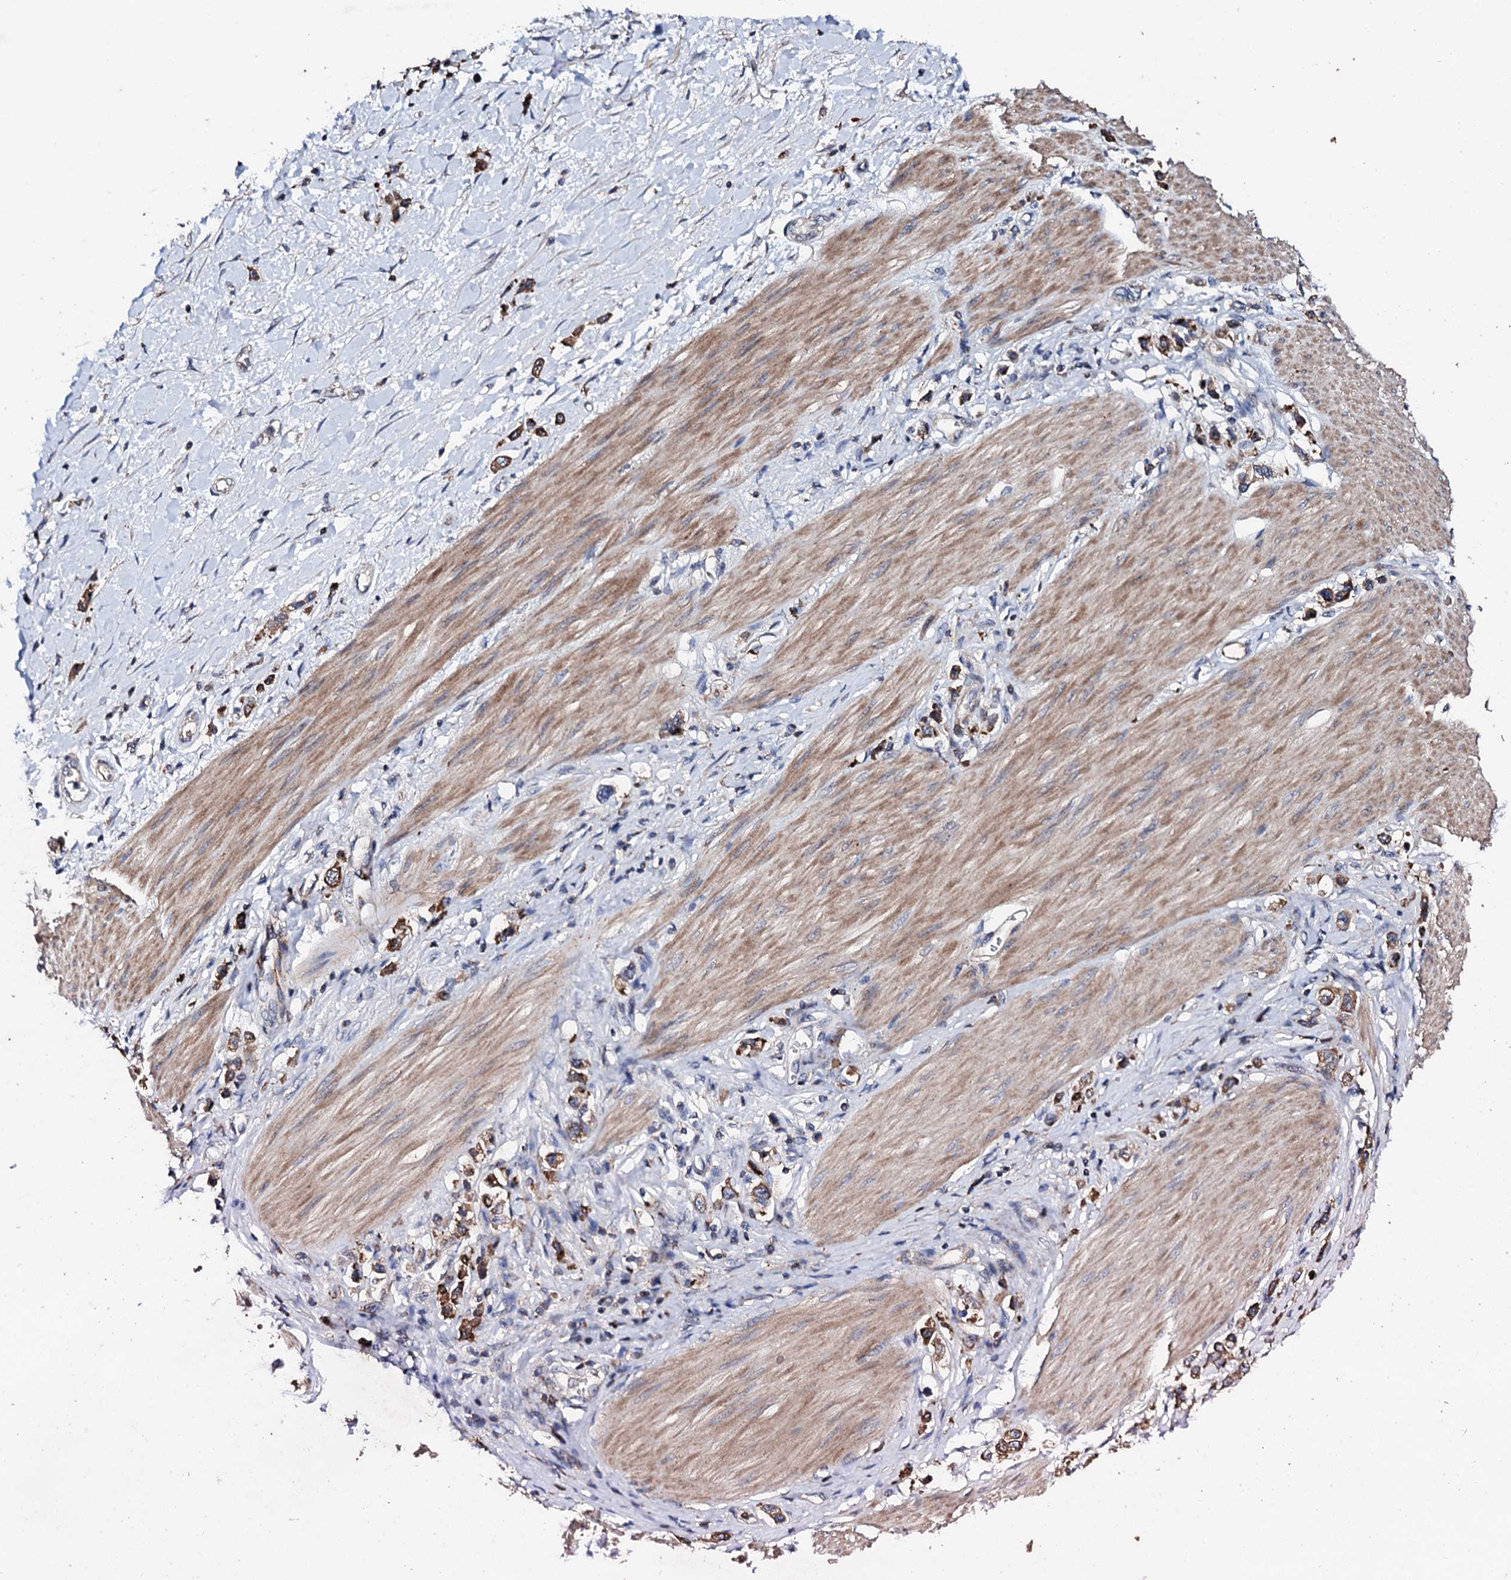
{"staining": {"intensity": "strong", "quantity": ">75%", "location": "cytoplasmic/membranous"}, "tissue": "stomach cancer", "cell_type": "Tumor cells", "image_type": "cancer", "snomed": [{"axis": "morphology", "description": "Normal tissue, NOS"}, {"axis": "morphology", "description": "Adenocarcinoma, NOS"}, {"axis": "topography", "description": "Stomach, upper"}, {"axis": "topography", "description": "Stomach"}], "caption": "A high-resolution micrograph shows immunohistochemistry staining of stomach cancer (adenocarcinoma), which displays strong cytoplasmic/membranous expression in approximately >75% of tumor cells.", "gene": "GTPBP4", "patient": {"sex": "female", "age": 65}}